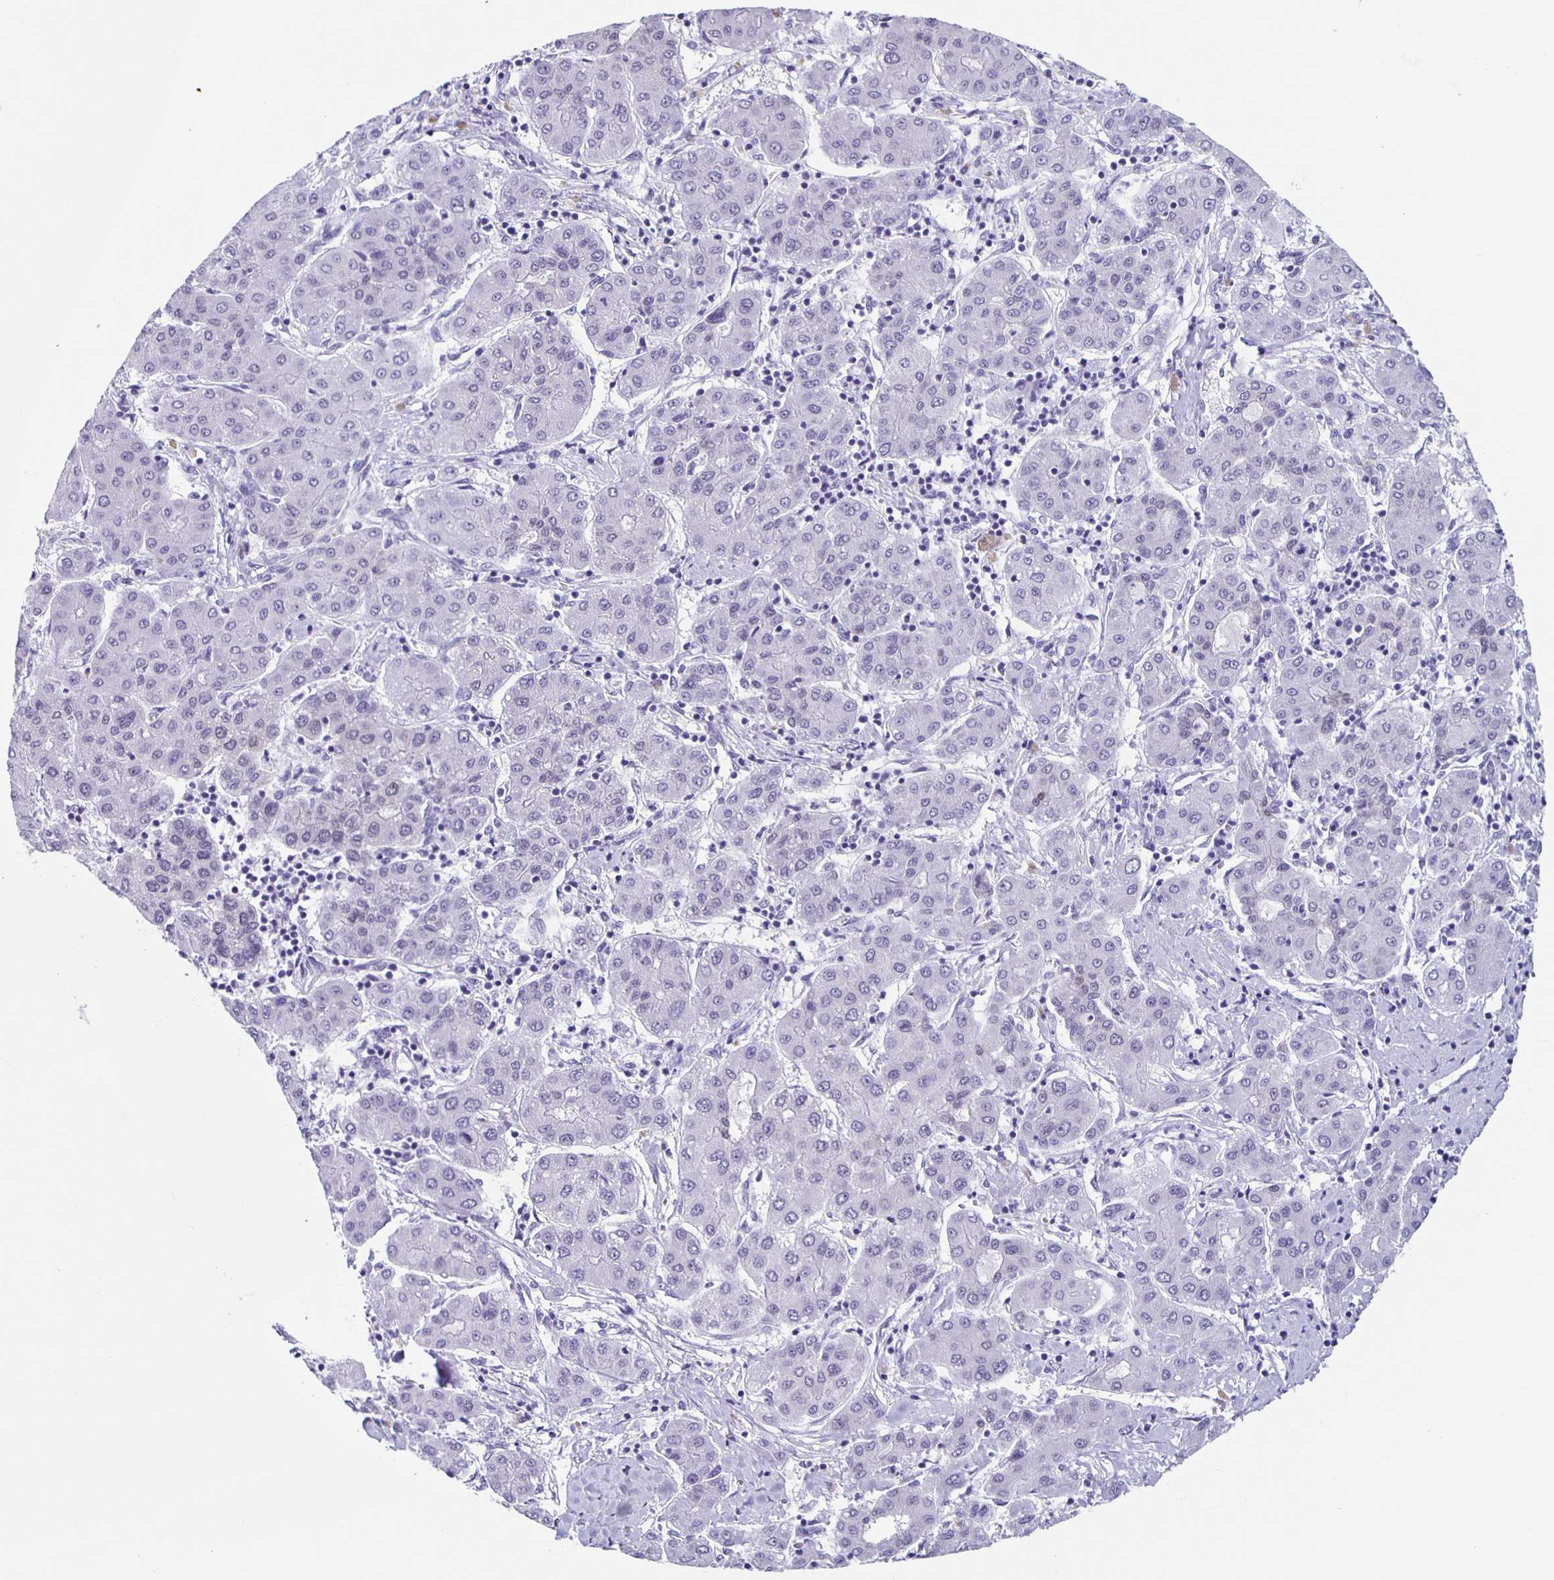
{"staining": {"intensity": "negative", "quantity": "none", "location": "none"}, "tissue": "liver cancer", "cell_type": "Tumor cells", "image_type": "cancer", "snomed": [{"axis": "morphology", "description": "Carcinoma, Hepatocellular, NOS"}, {"axis": "topography", "description": "Liver"}], "caption": "High magnification brightfield microscopy of liver hepatocellular carcinoma stained with DAB (brown) and counterstained with hematoxylin (blue): tumor cells show no significant positivity. (DAB (3,3'-diaminobenzidine) IHC with hematoxylin counter stain).", "gene": "TPPP", "patient": {"sex": "male", "age": 65}}